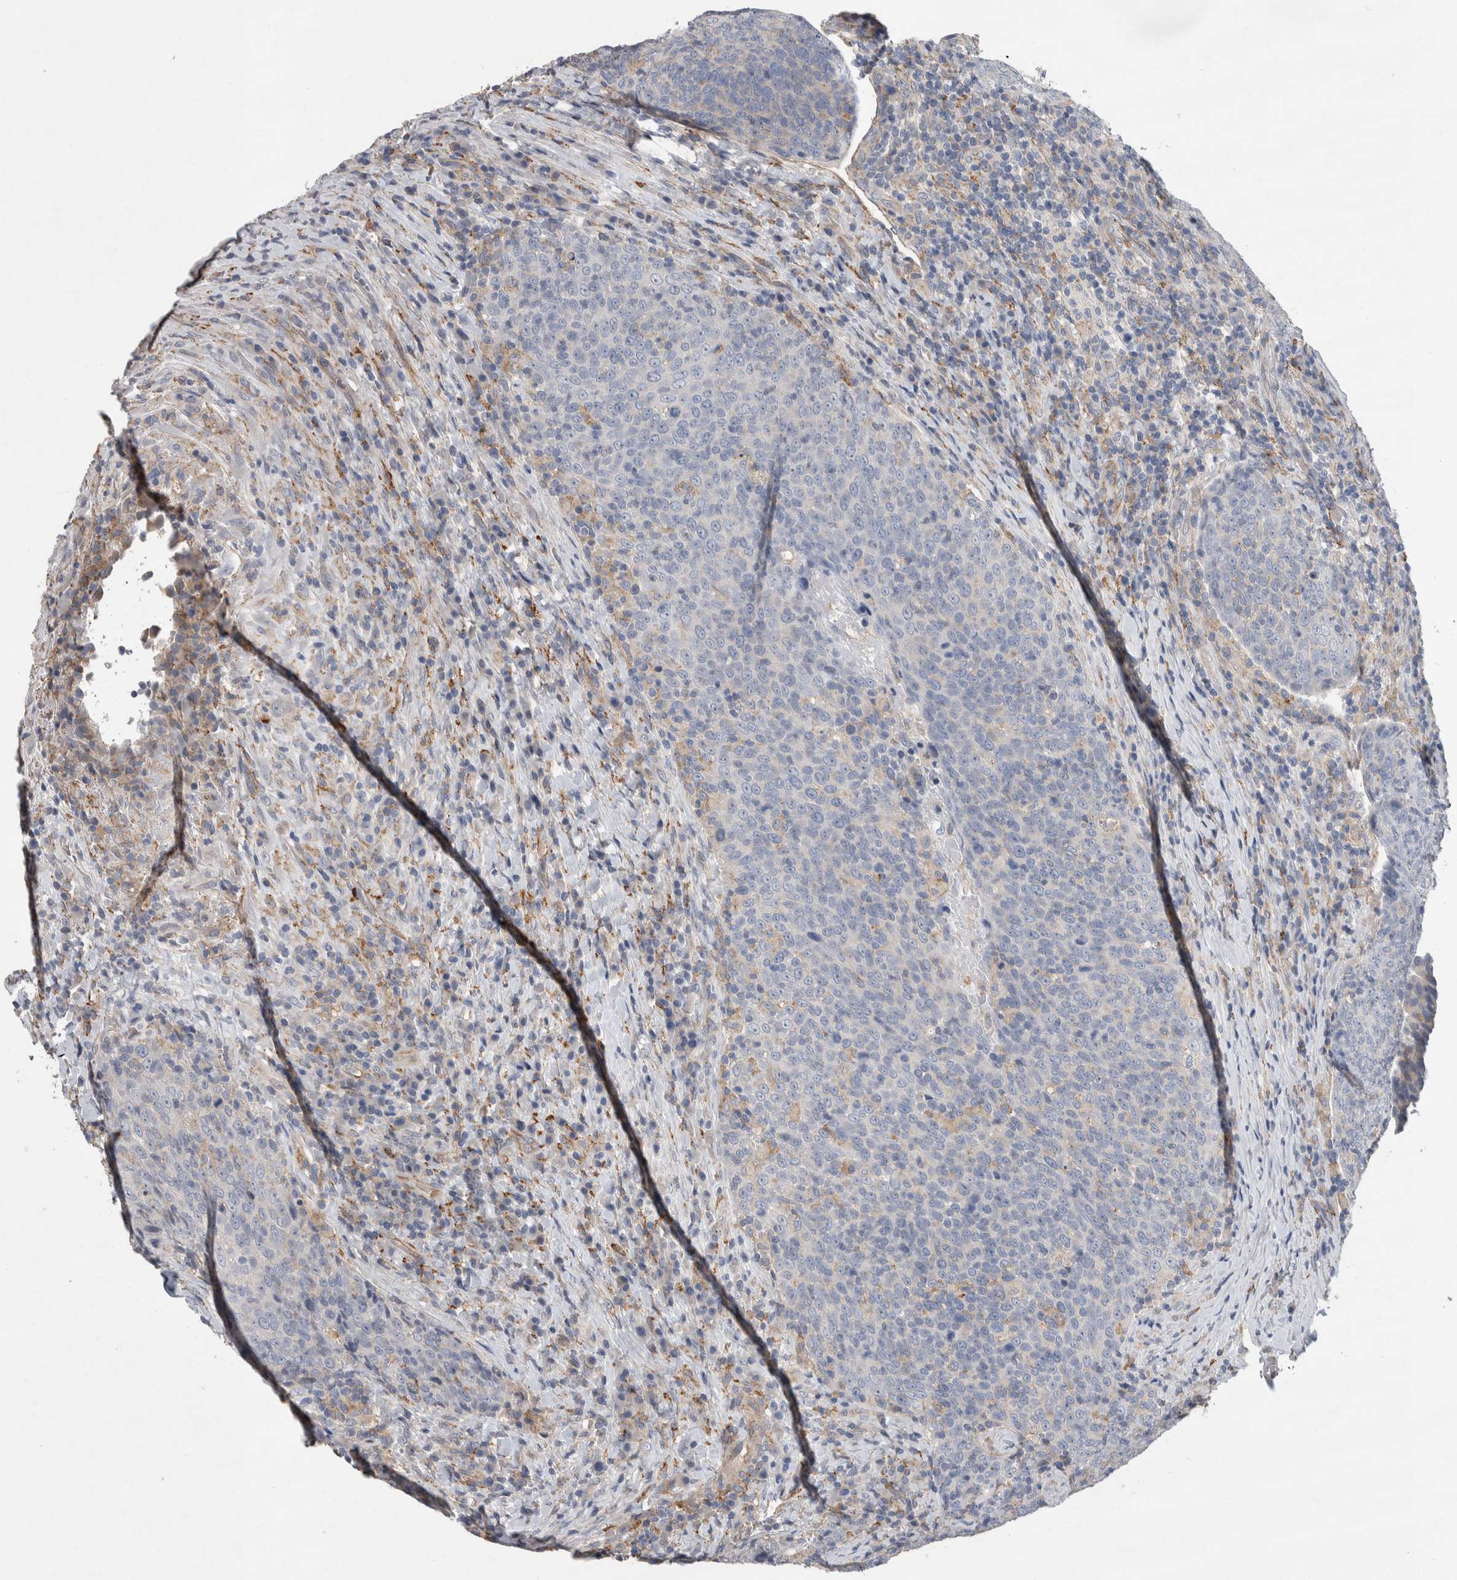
{"staining": {"intensity": "negative", "quantity": "none", "location": "none"}, "tissue": "head and neck cancer", "cell_type": "Tumor cells", "image_type": "cancer", "snomed": [{"axis": "morphology", "description": "Squamous cell carcinoma, NOS"}, {"axis": "morphology", "description": "Squamous cell carcinoma, metastatic, NOS"}, {"axis": "topography", "description": "Lymph node"}, {"axis": "topography", "description": "Head-Neck"}], "caption": "Immunohistochemical staining of human squamous cell carcinoma (head and neck) displays no significant staining in tumor cells.", "gene": "GCNA", "patient": {"sex": "male", "age": 62}}